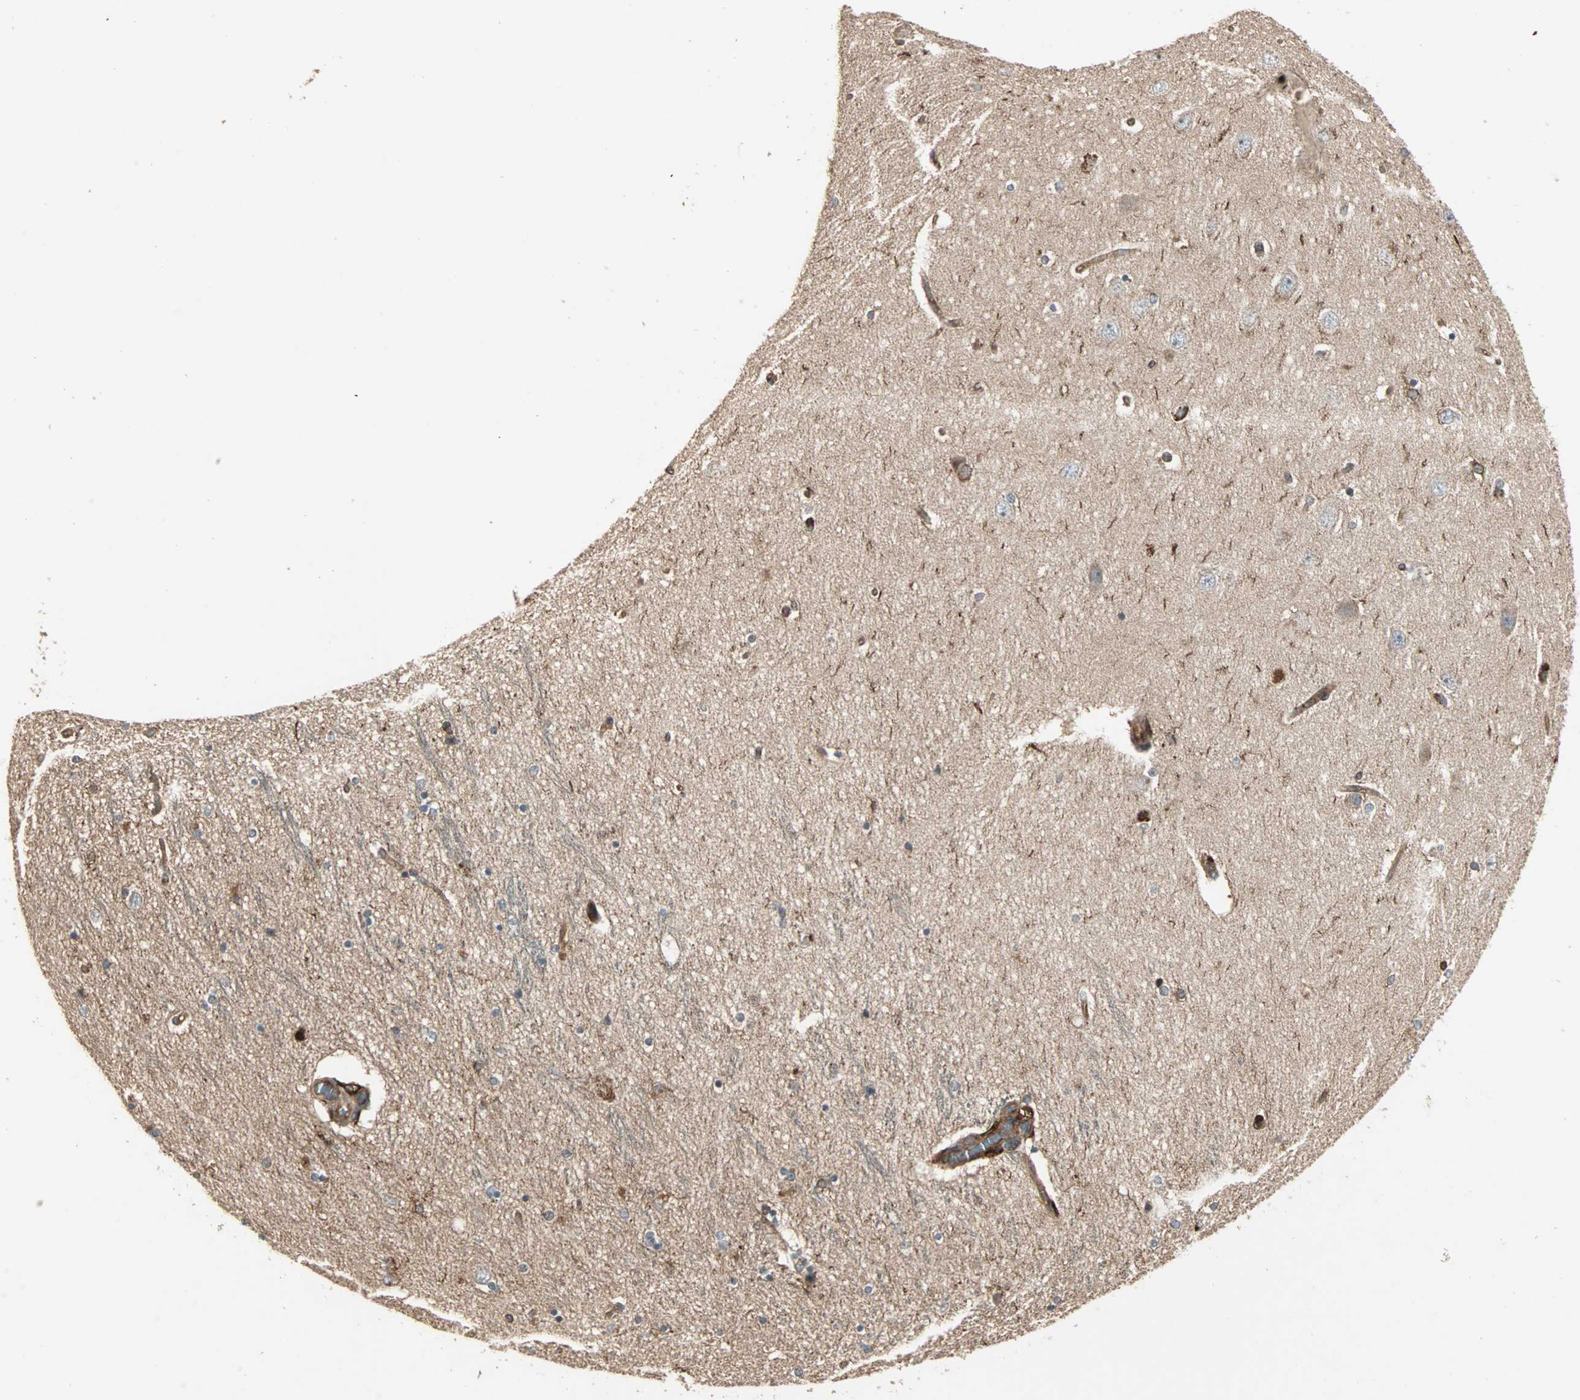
{"staining": {"intensity": "moderate", "quantity": "25%-75%", "location": "cytoplasmic/membranous"}, "tissue": "hippocampus", "cell_type": "Glial cells", "image_type": "normal", "snomed": [{"axis": "morphology", "description": "Normal tissue, NOS"}, {"axis": "topography", "description": "Hippocampus"}], "caption": "A brown stain shows moderate cytoplasmic/membranous staining of a protein in glial cells of unremarkable hippocampus. Nuclei are stained in blue.", "gene": "GNAI2", "patient": {"sex": "female", "age": 54}}